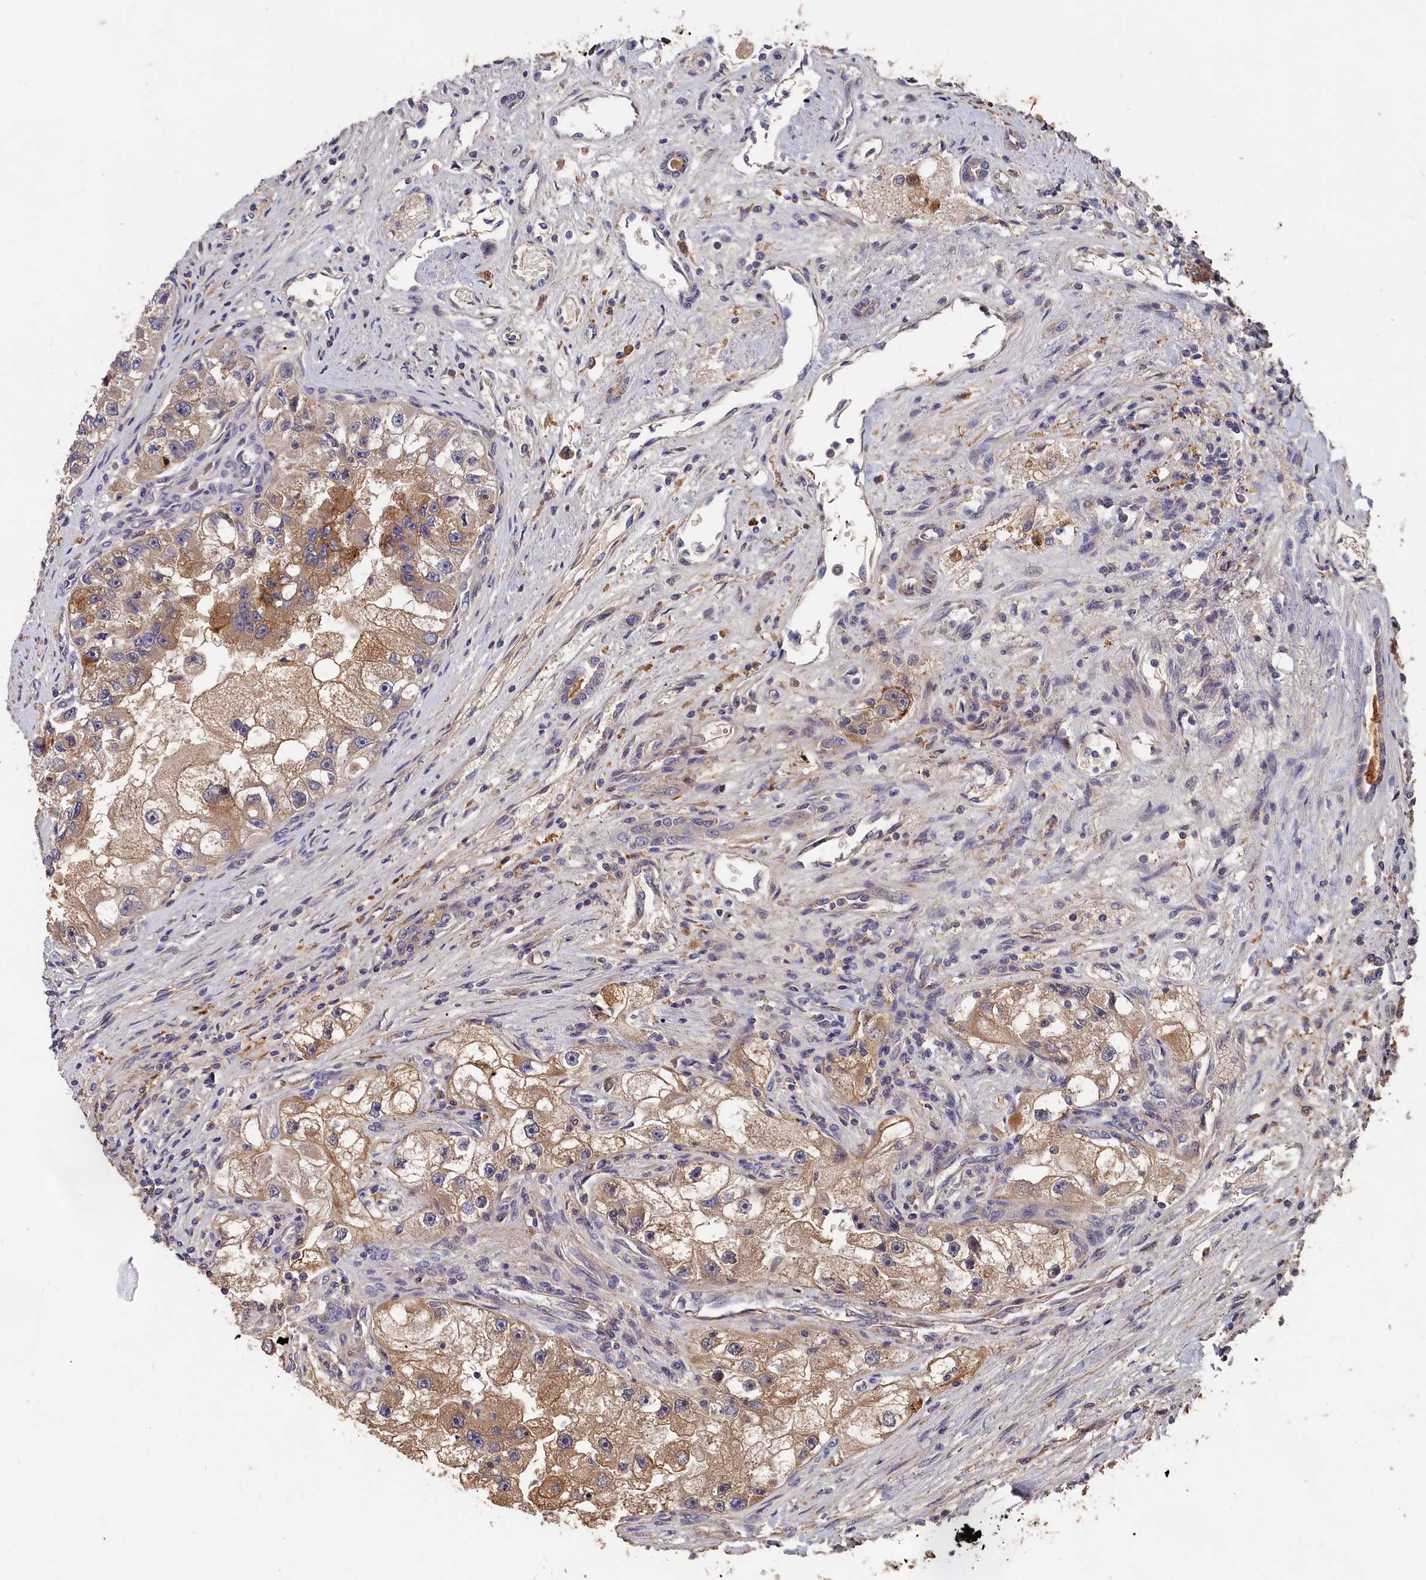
{"staining": {"intensity": "moderate", "quantity": ">75%", "location": "cytoplasmic/membranous"}, "tissue": "renal cancer", "cell_type": "Tumor cells", "image_type": "cancer", "snomed": [{"axis": "morphology", "description": "Adenocarcinoma, NOS"}, {"axis": "topography", "description": "Kidney"}], "caption": "The histopathology image exhibits staining of adenocarcinoma (renal), revealing moderate cytoplasmic/membranous protein staining (brown color) within tumor cells. (Stains: DAB in brown, nuclei in blue, Microscopy: brightfield microscopy at high magnification).", "gene": "RMI2", "patient": {"sex": "male", "age": 63}}